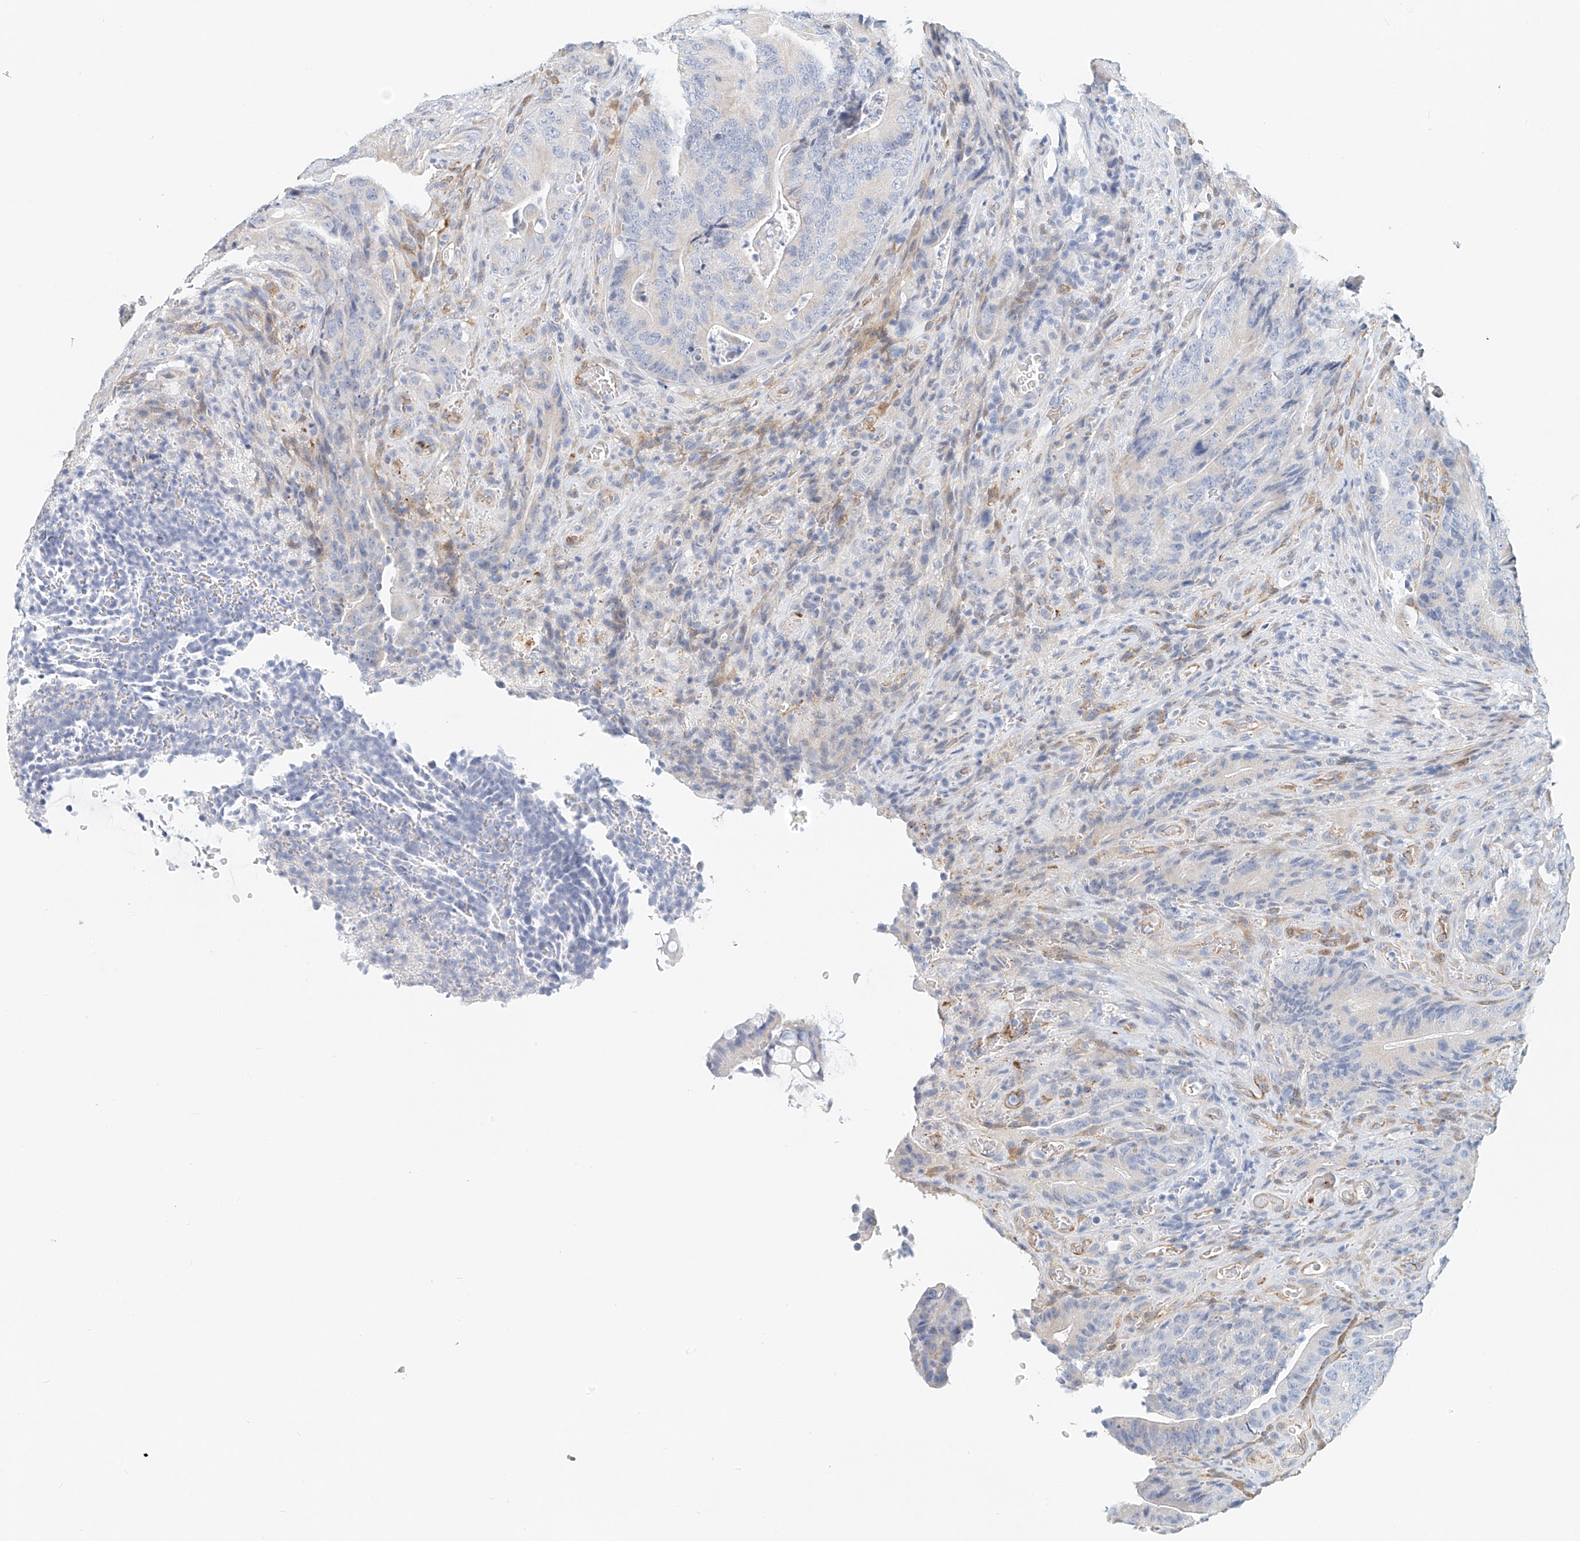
{"staining": {"intensity": "negative", "quantity": "none", "location": "none"}, "tissue": "colorectal cancer", "cell_type": "Tumor cells", "image_type": "cancer", "snomed": [{"axis": "morphology", "description": "Normal tissue, NOS"}, {"axis": "topography", "description": "Colon"}], "caption": "Colorectal cancer was stained to show a protein in brown. There is no significant staining in tumor cells. (DAB (3,3'-diaminobenzidine) immunohistochemistry (IHC), high magnification).", "gene": "ARHGAP28", "patient": {"sex": "female", "age": 82}}